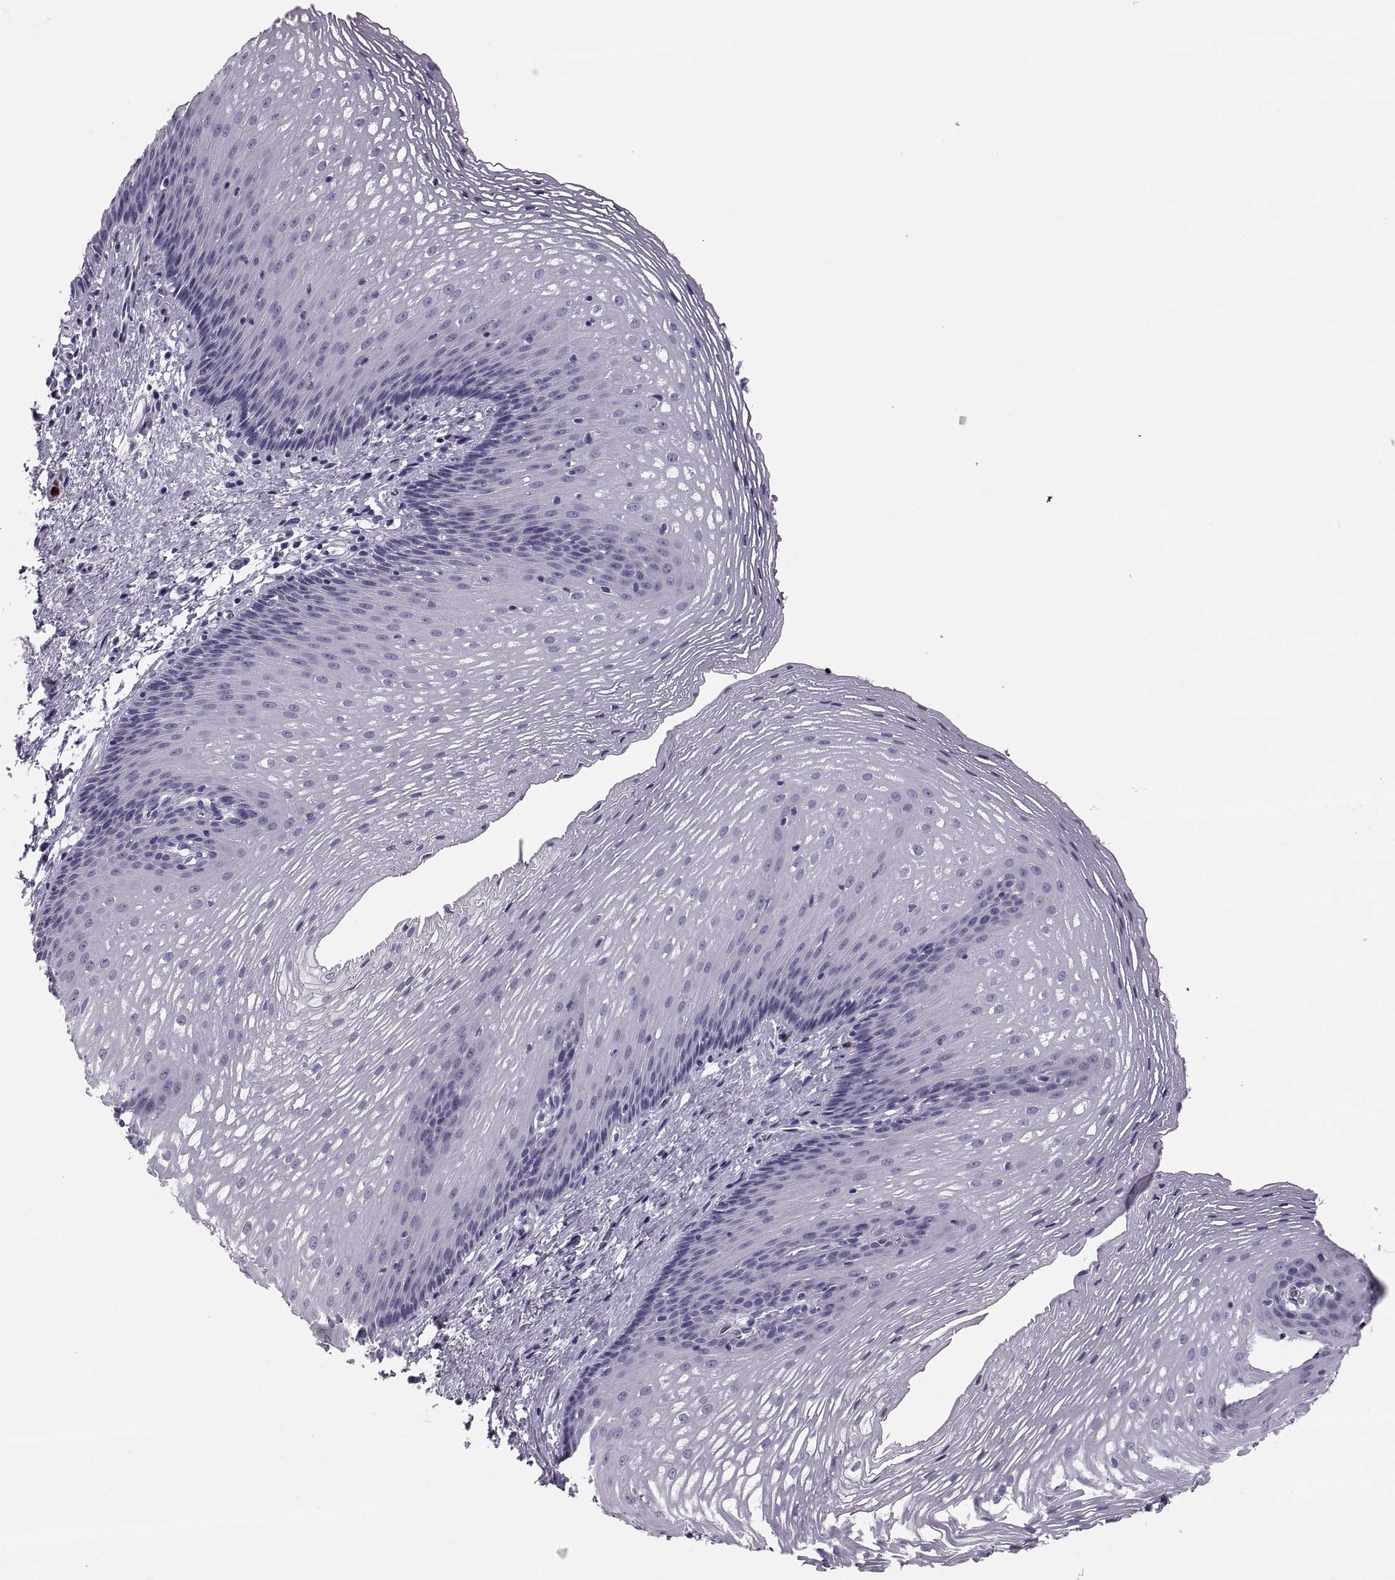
{"staining": {"intensity": "negative", "quantity": "none", "location": "none"}, "tissue": "esophagus", "cell_type": "Squamous epithelial cells", "image_type": "normal", "snomed": [{"axis": "morphology", "description": "Normal tissue, NOS"}, {"axis": "topography", "description": "Esophagus"}], "caption": "Immunohistochemistry (IHC) image of normal esophagus: human esophagus stained with DAB demonstrates no significant protein positivity in squamous epithelial cells.", "gene": "MILR1", "patient": {"sex": "male", "age": 76}}